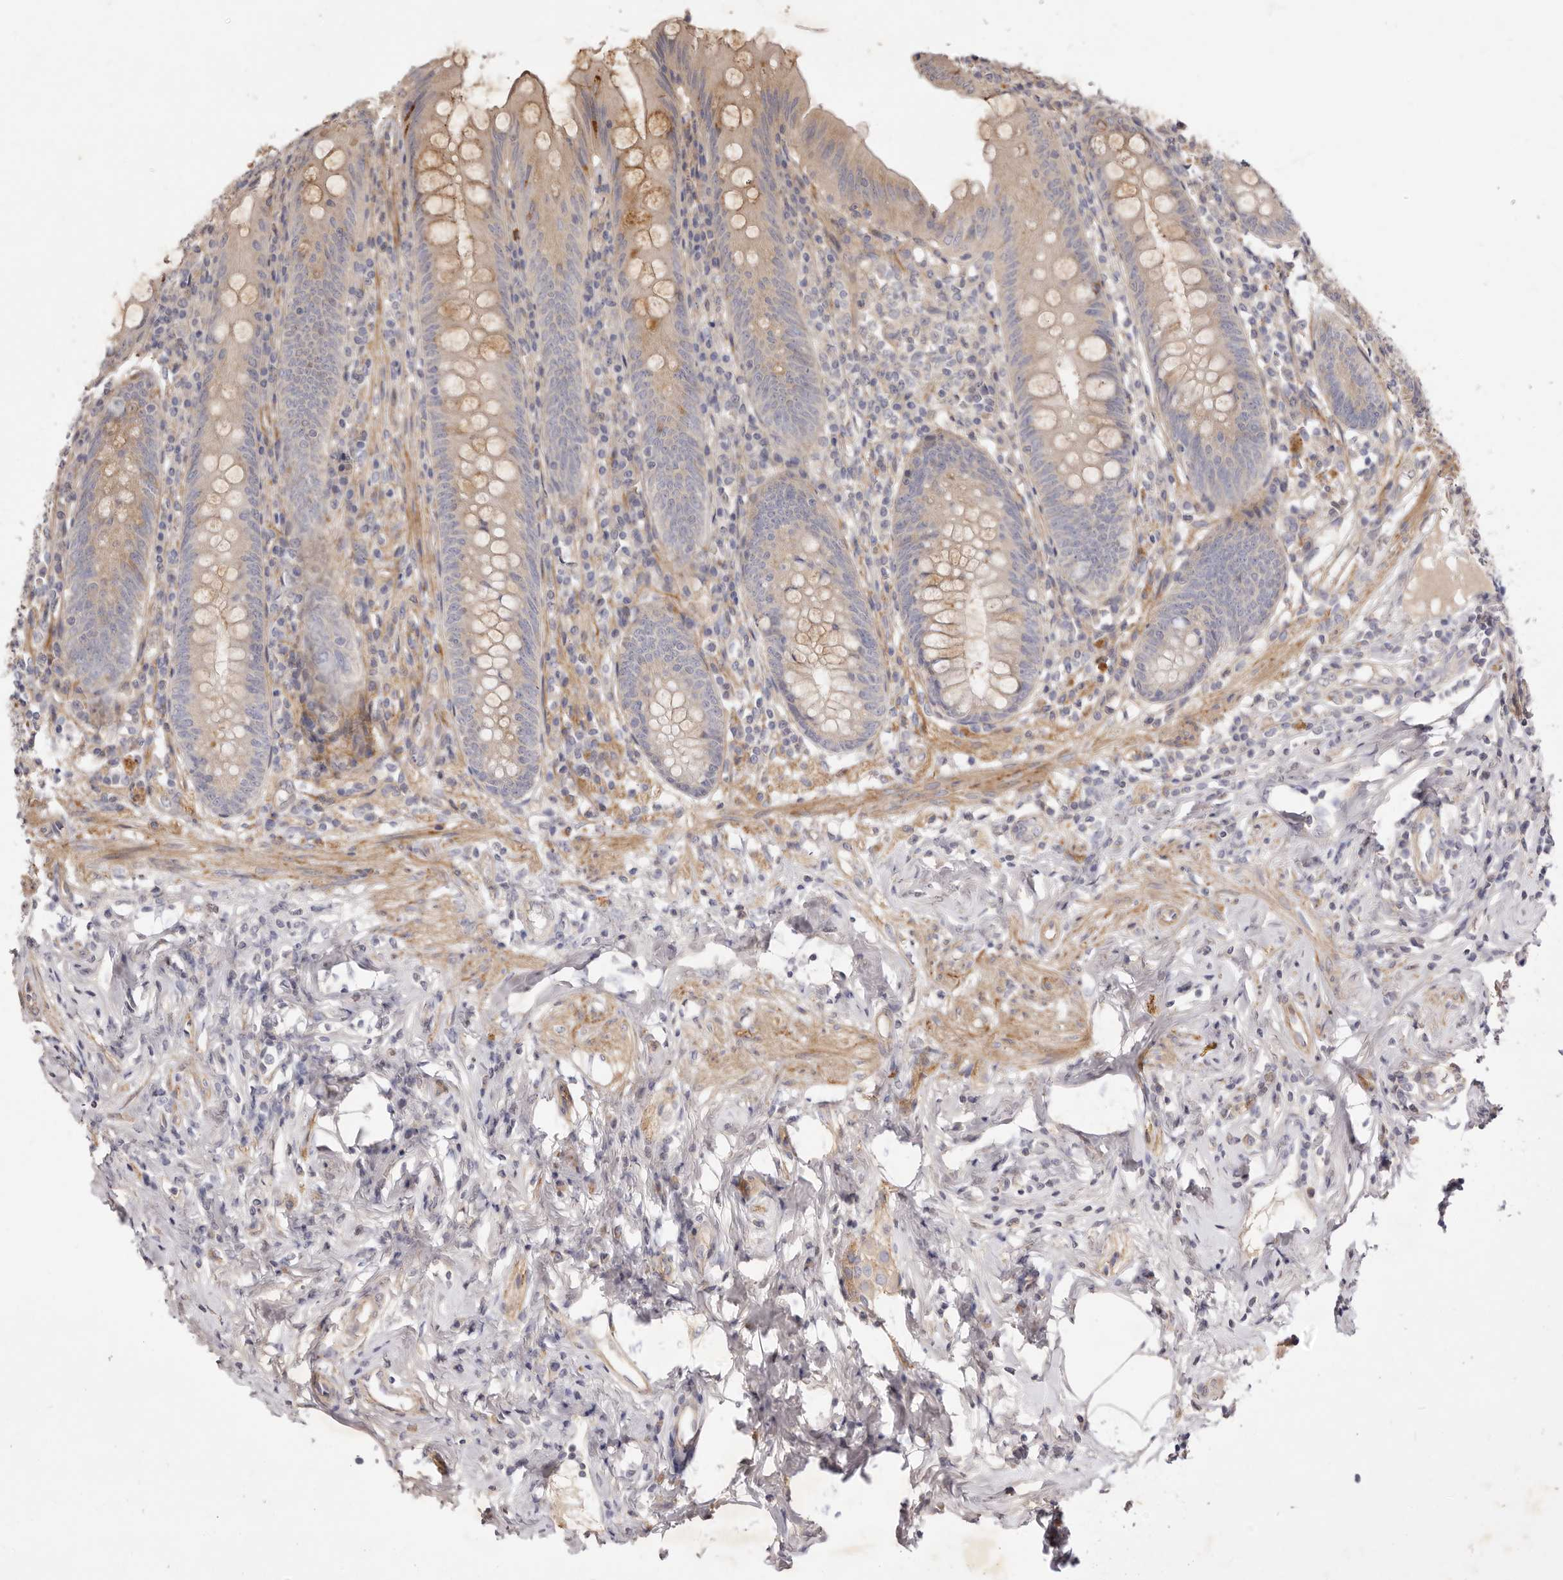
{"staining": {"intensity": "moderate", "quantity": "<25%", "location": "cytoplasmic/membranous"}, "tissue": "appendix", "cell_type": "Glandular cells", "image_type": "normal", "snomed": [{"axis": "morphology", "description": "Normal tissue, NOS"}, {"axis": "topography", "description": "Appendix"}], "caption": "Immunohistochemistry (IHC) photomicrograph of unremarkable appendix: appendix stained using immunohistochemistry (IHC) displays low levels of moderate protein expression localized specifically in the cytoplasmic/membranous of glandular cells, appearing as a cytoplasmic/membranous brown color.", "gene": "ADAMTS9", "patient": {"sex": "female", "age": 54}}